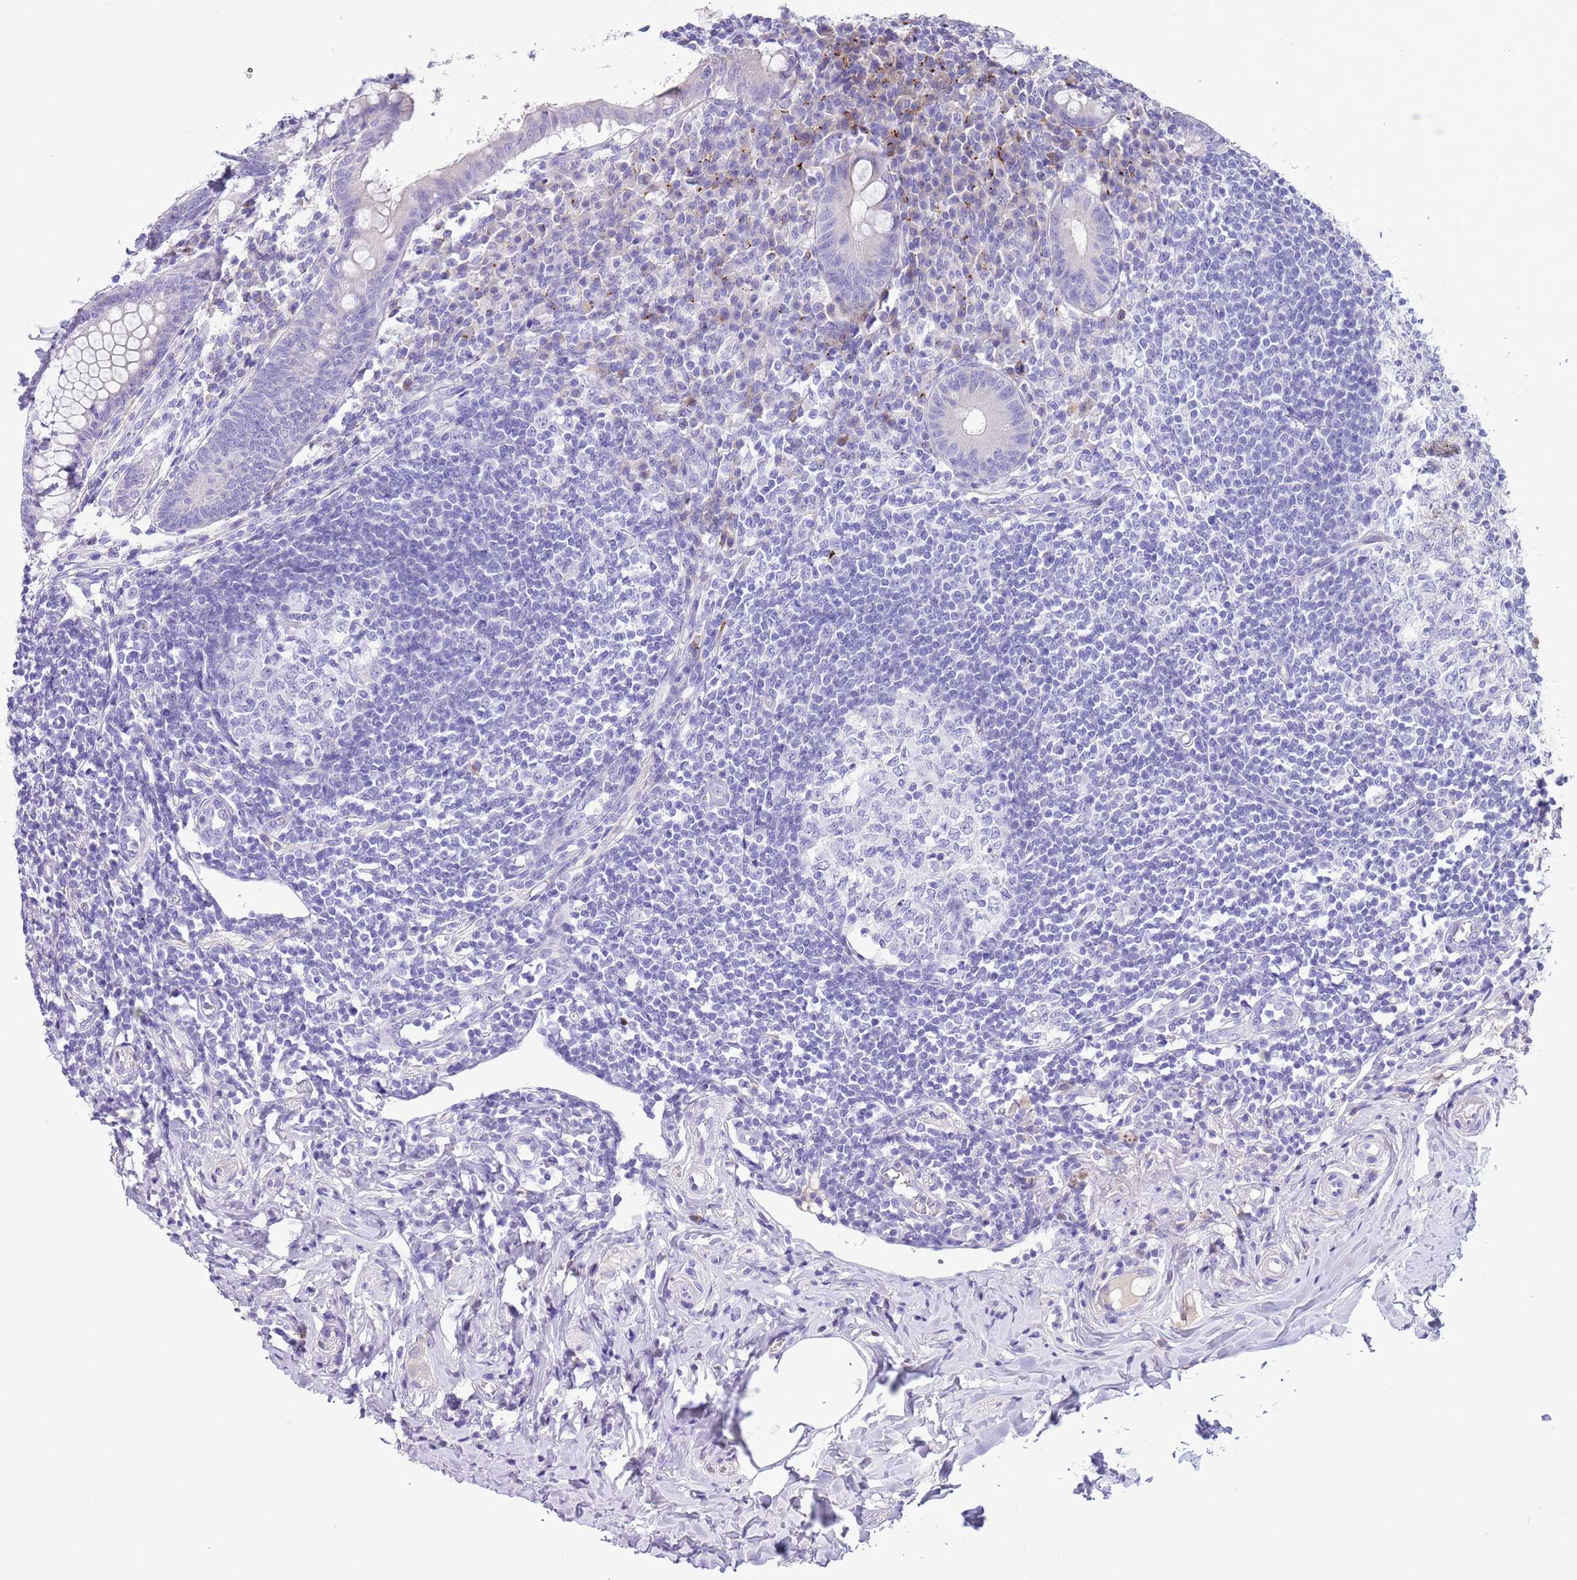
{"staining": {"intensity": "negative", "quantity": "none", "location": "none"}, "tissue": "appendix", "cell_type": "Glandular cells", "image_type": "normal", "snomed": [{"axis": "morphology", "description": "Normal tissue, NOS"}, {"axis": "topography", "description": "Appendix"}], "caption": "A histopathology image of appendix stained for a protein shows no brown staining in glandular cells.", "gene": "CLEC2A", "patient": {"sex": "female", "age": 33}}